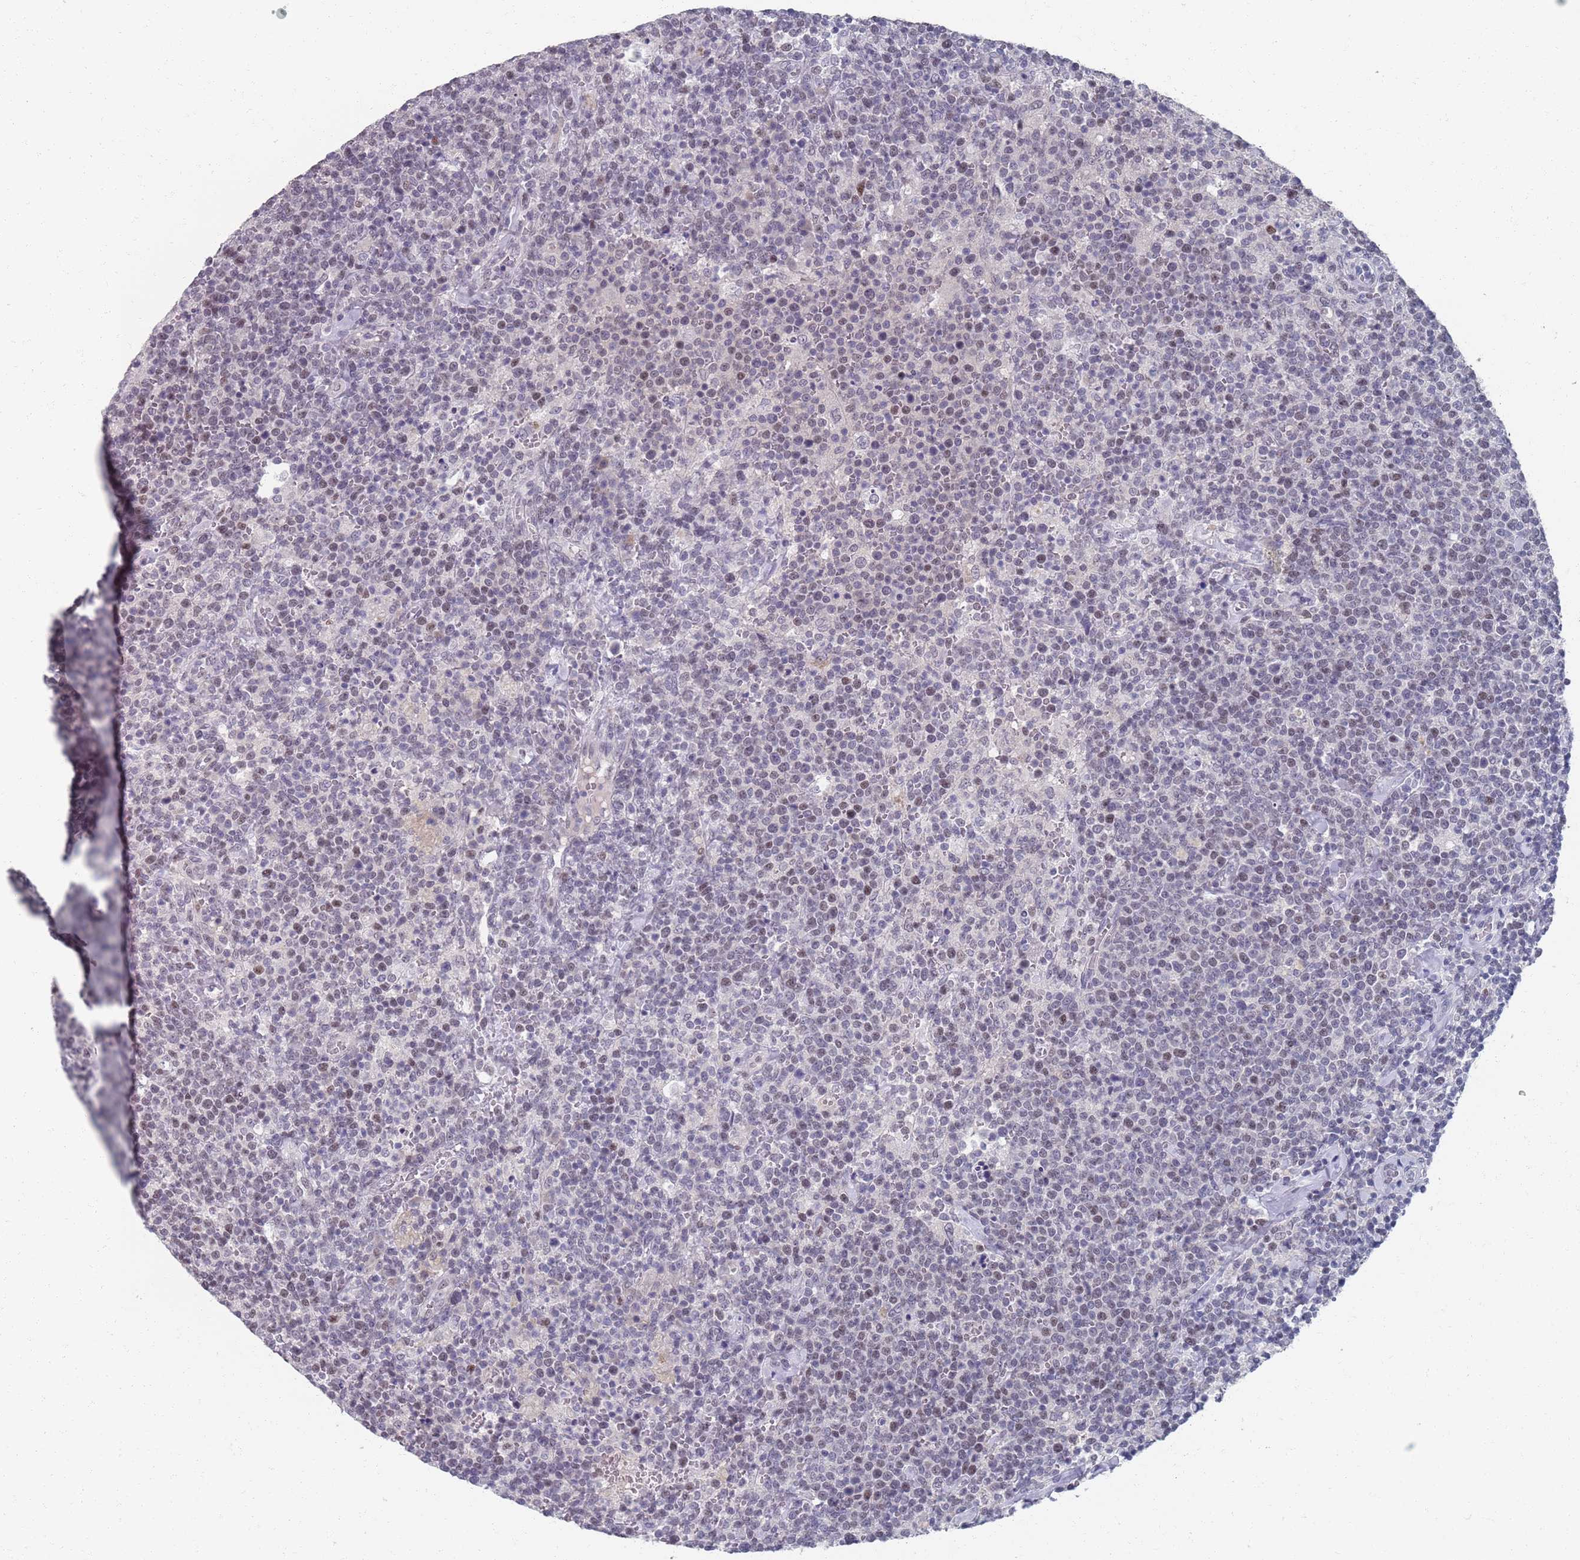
{"staining": {"intensity": "weak", "quantity": "<25%", "location": "nuclear"}, "tissue": "lymphoma", "cell_type": "Tumor cells", "image_type": "cancer", "snomed": [{"axis": "morphology", "description": "Malignant lymphoma, non-Hodgkin's type, High grade"}, {"axis": "topography", "description": "Lymph node"}], "caption": "Immunohistochemical staining of lymphoma displays no significant positivity in tumor cells. (IHC, brightfield microscopy, high magnification).", "gene": "SAMD1", "patient": {"sex": "male", "age": 61}}